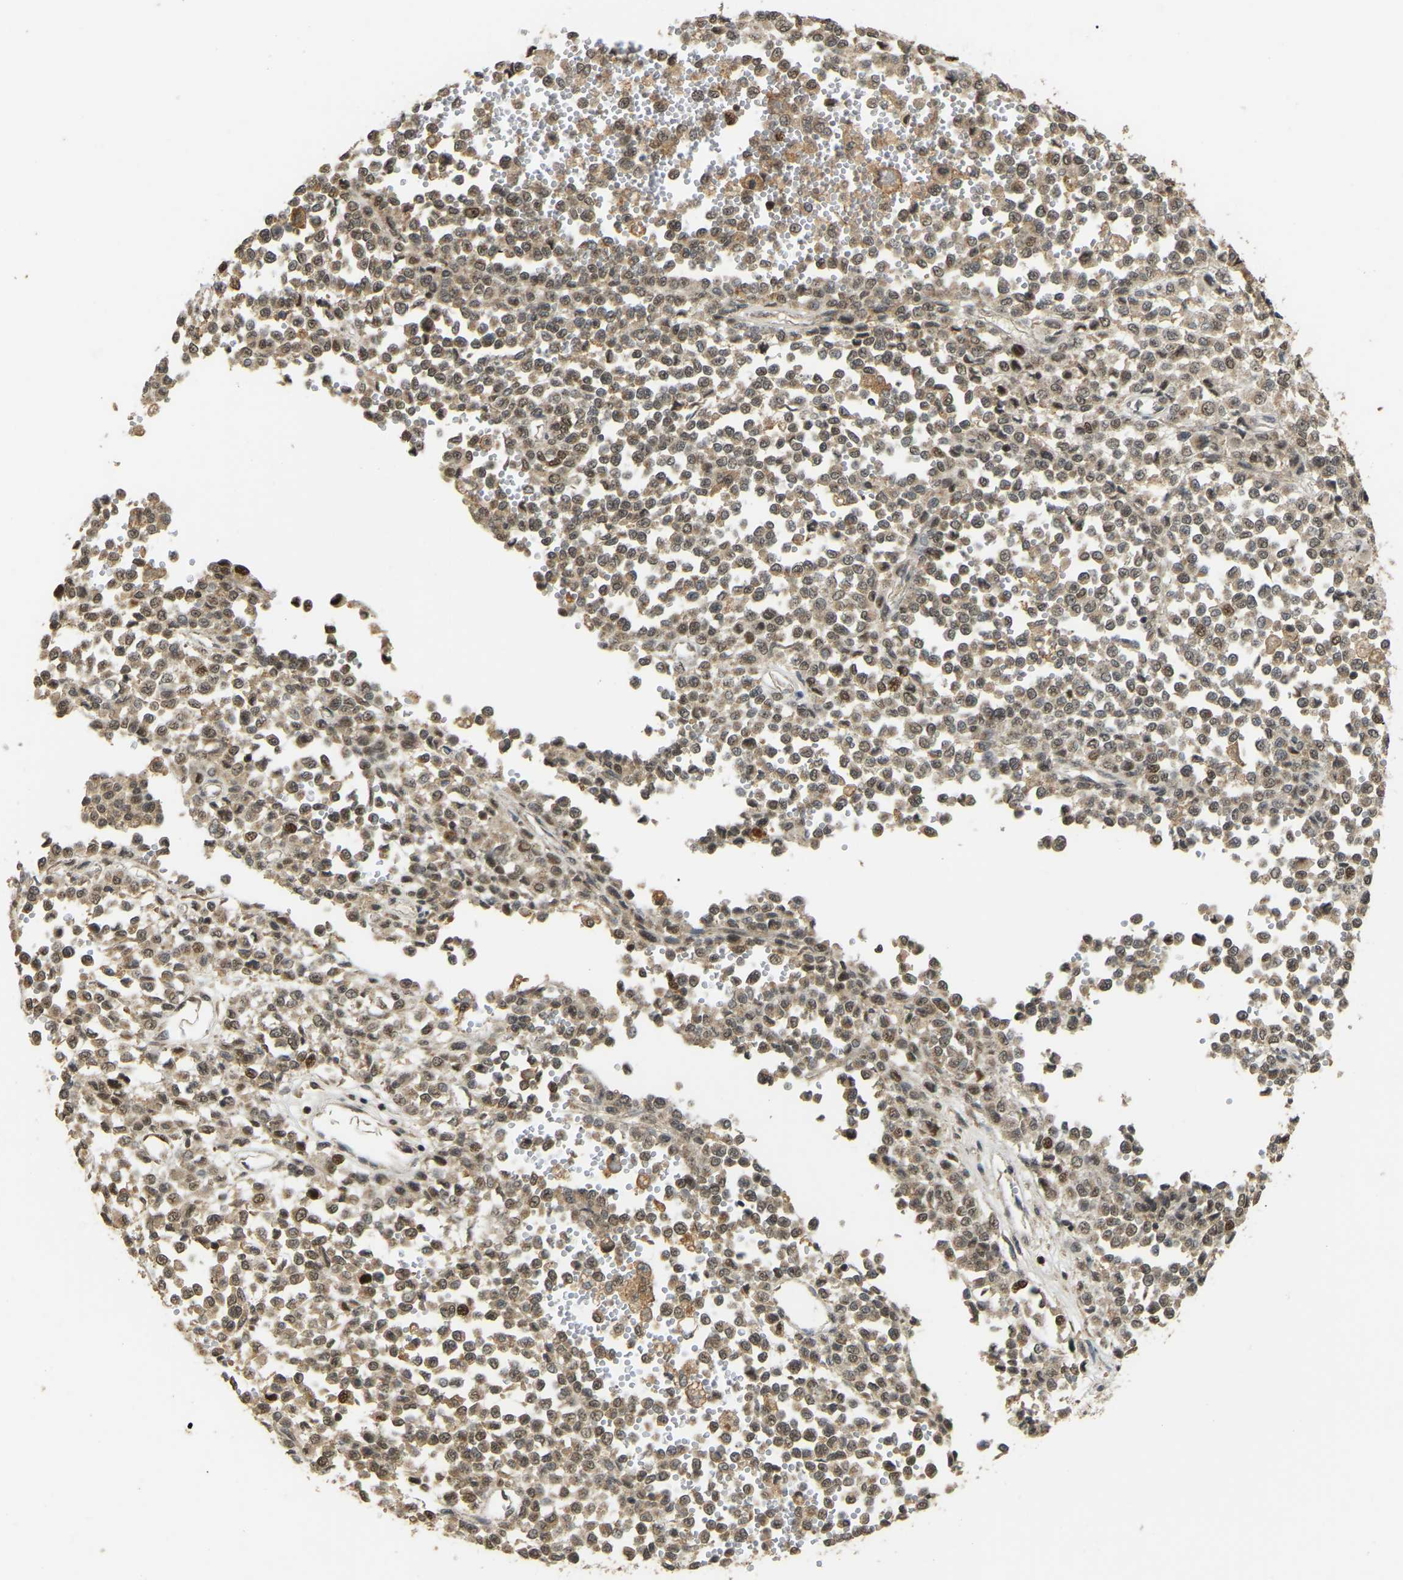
{"staining": {"intensity": "moderate", "quantity": ">75%", "location": "cytoplasmic/membranous,nuclear"}, "tissue": "melanoma", "cell_type": "Tumor cells", "image_type": "cancer", "snomed": [{"axis": "morphology", "description": "Malignant melanoma, Metastatic site"}, {"axis": "topography", "description": "Pancreas"}], "caption": "There is medium levels of moderate cytoplasmic/membranous and nuclear staining in tumor cells of malignant melanoma (metastatic site), as demonstrated by immunohistochemical staining (brown color).", "gene": "BRF2", "patient": {"sex": "female", "age": 30}}